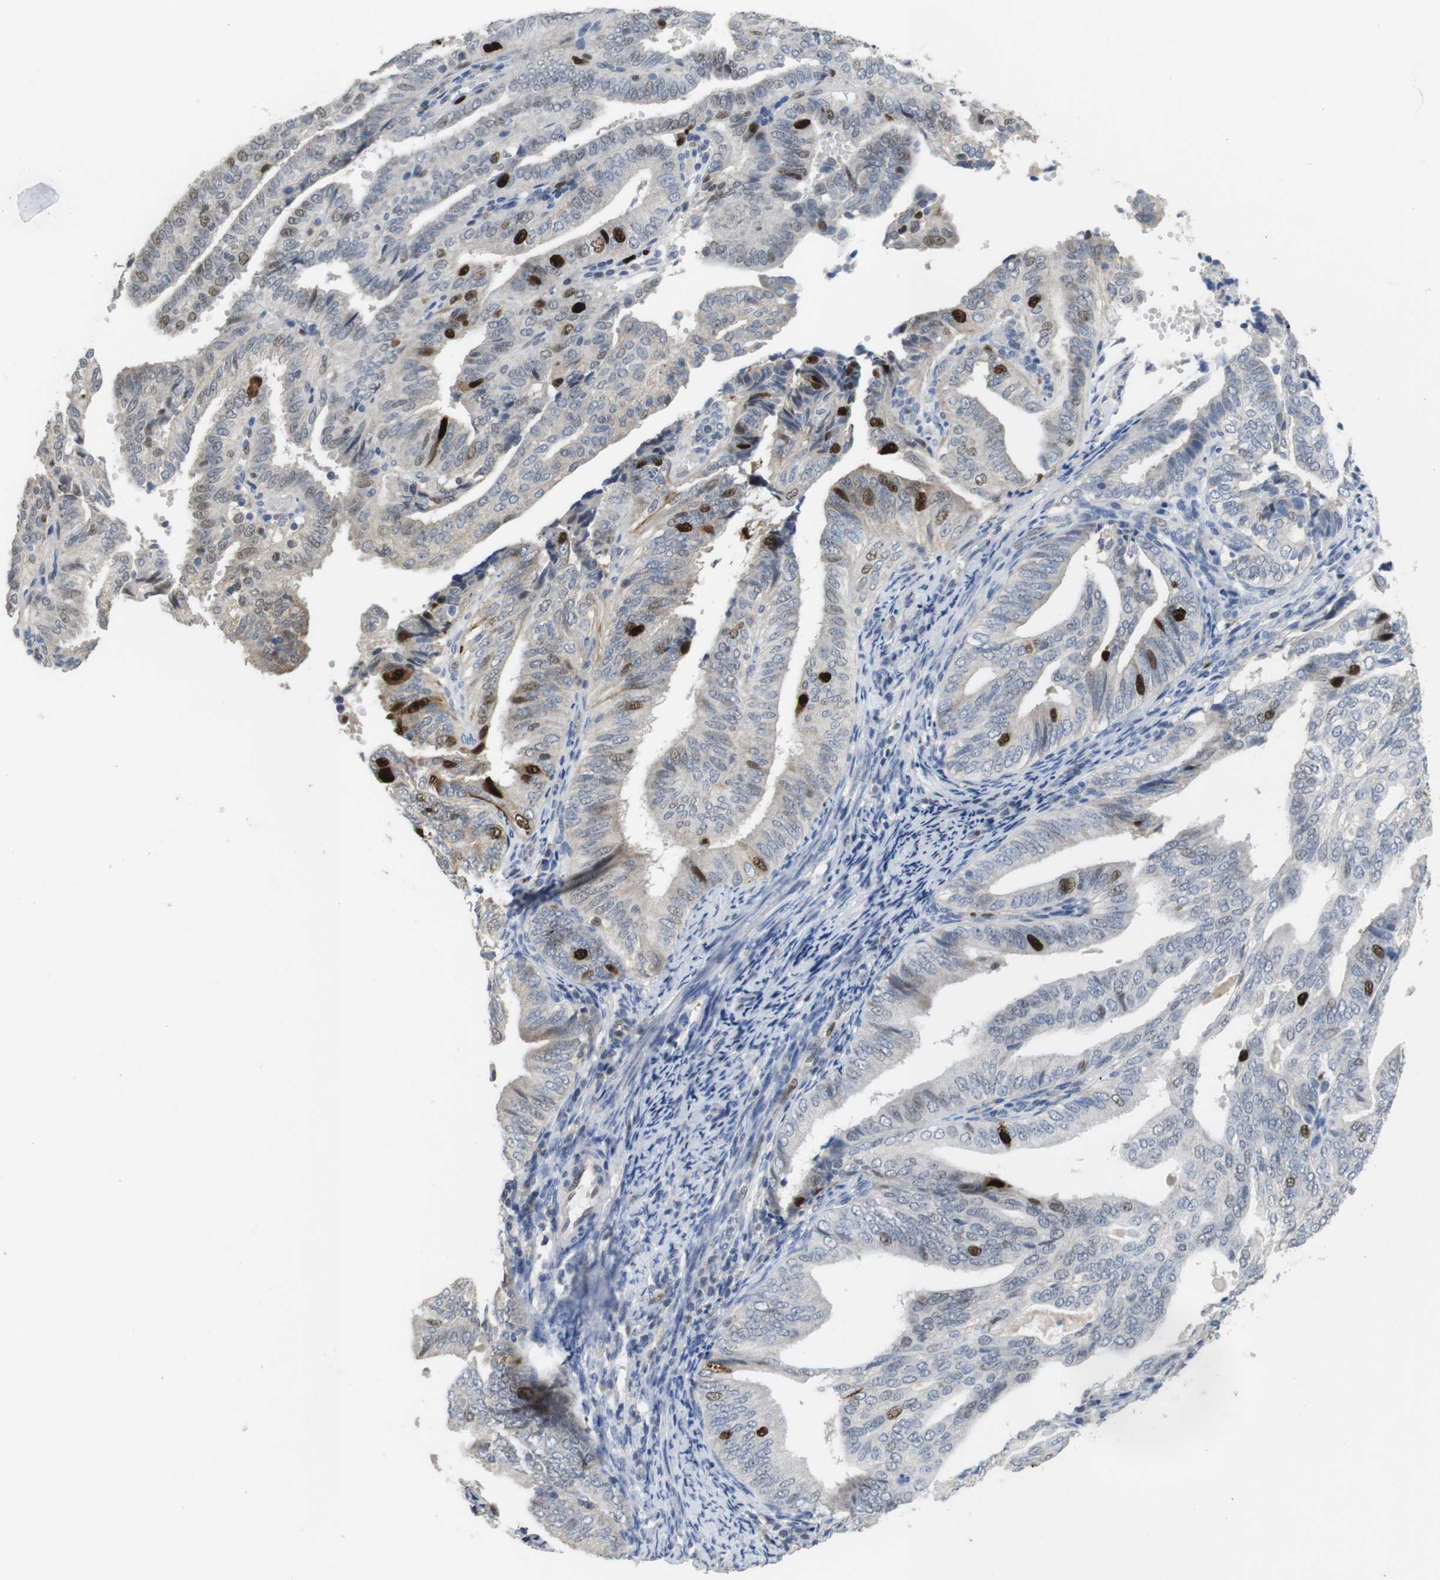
{"staining": {"intensity": "strong", "quantity": "<25%", "location": "nuclear"}, "tissue": "endometrial cancer", "cell_type": "Tumor cells", "image_type": "cancer", "snomed": [{"axis": "morphology", "description": "Adenocarcinoma, NOS"}, {"axis": "topography", "description": "Endometrium"}], "caption": "Endometrial cancer (adenocarcinoma) was stained to show a protein in brown. There is medium levels of strong nuclear staining in about <25% of tumor cells. (DAB = brown stain, brightfield microscopy at high magnification).", "gene": "KPNA2", "patient": {"sex": "female", "age": 58}}